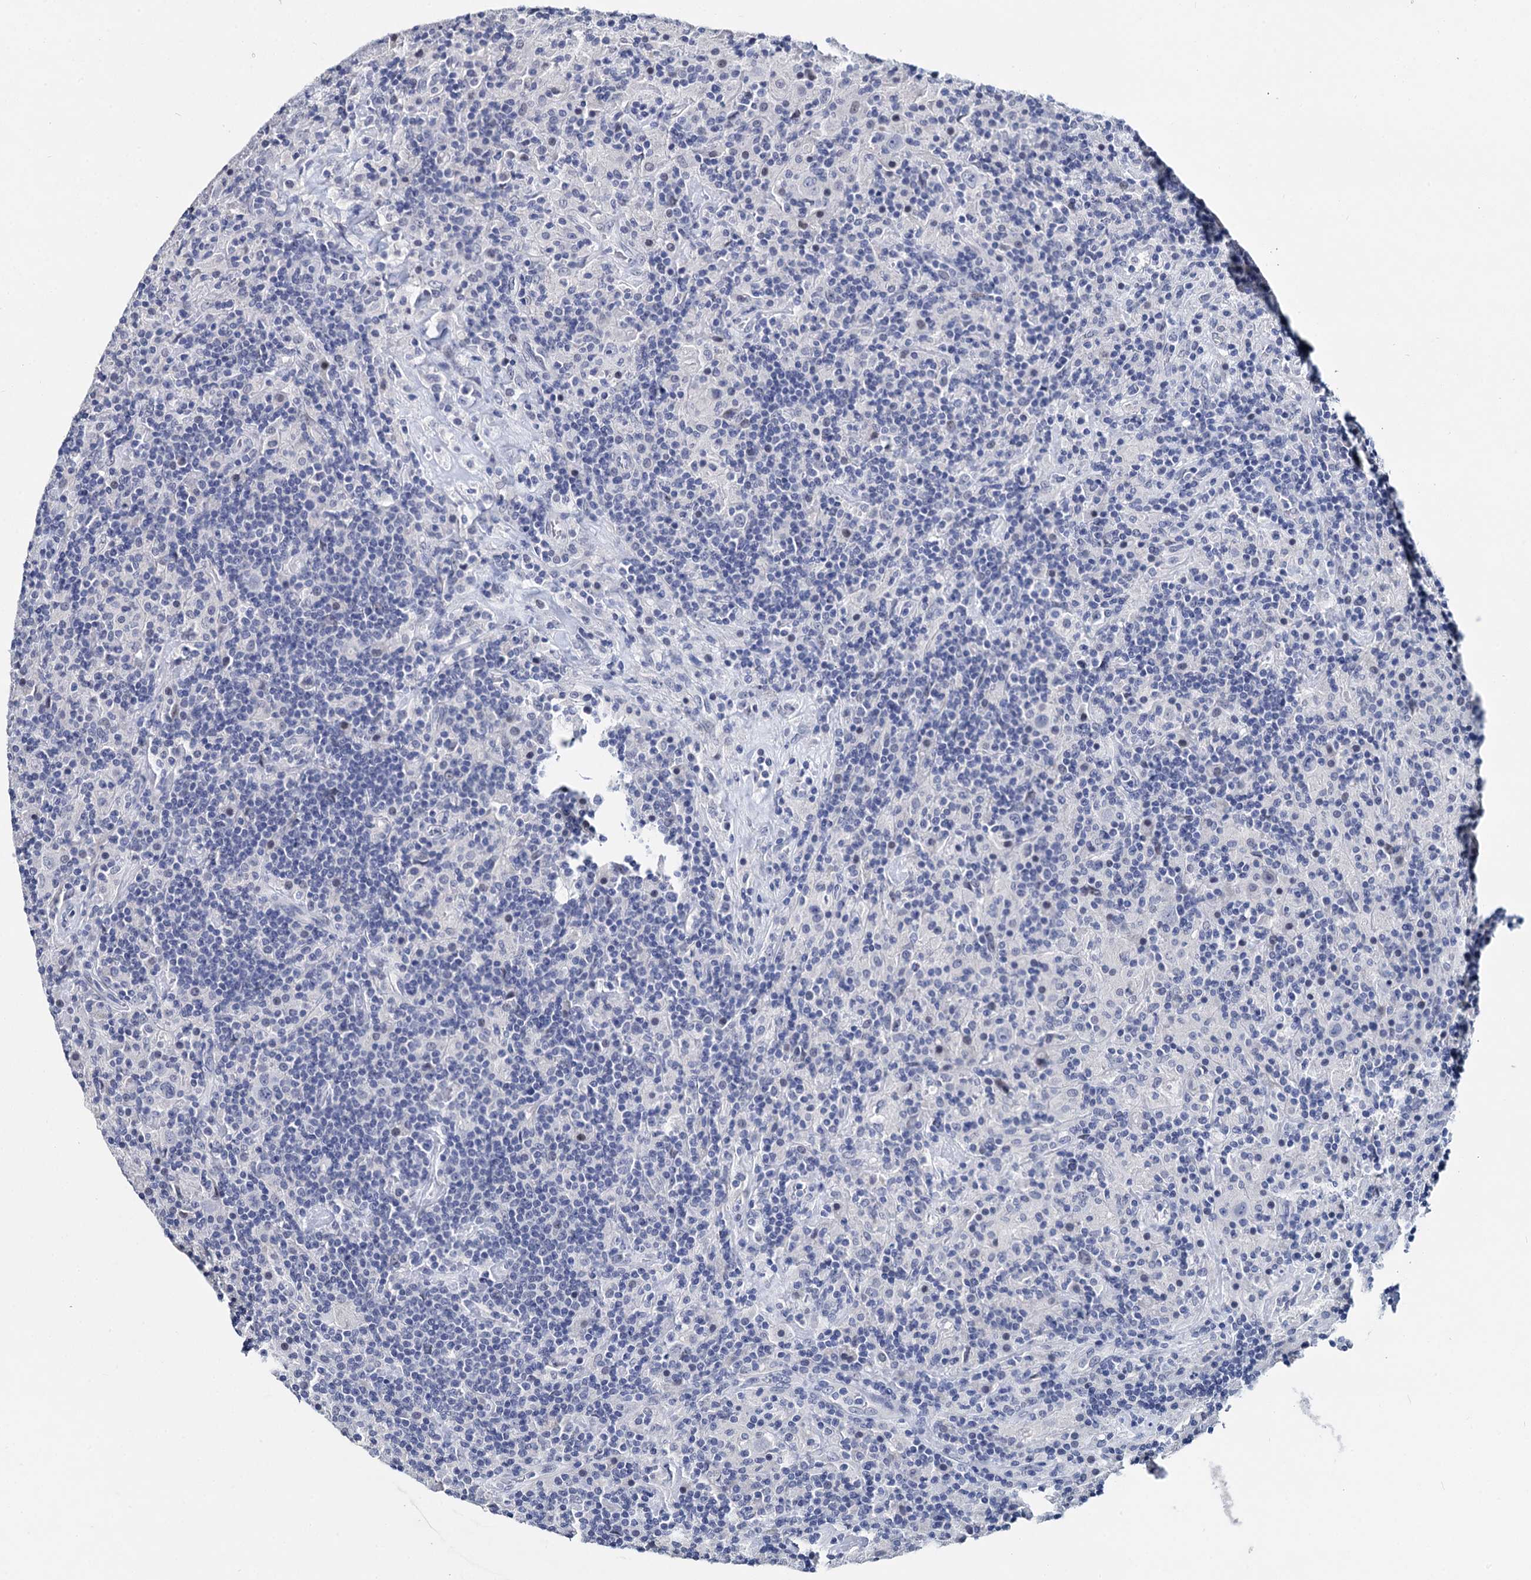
{"staining": {"intensity": "negative", "quantity": "none", "location": "none"}, "tissue": "lymphoma", "cell_type": "Tumor cells", "image_type": "cancer", "snomed": [{"axis": "morphology", "description": "Hodgkin's disease, NOS"}, {"axis": "topography", "description": "Lymph node"}], "caption": "IHC image of neoplastic tissue: human Hodgkin's disease stained with DAB shows no significant protein expression in tumor cells.", "gene": "MAGEA4", "patient": {"sex": "male", "age": 70}}